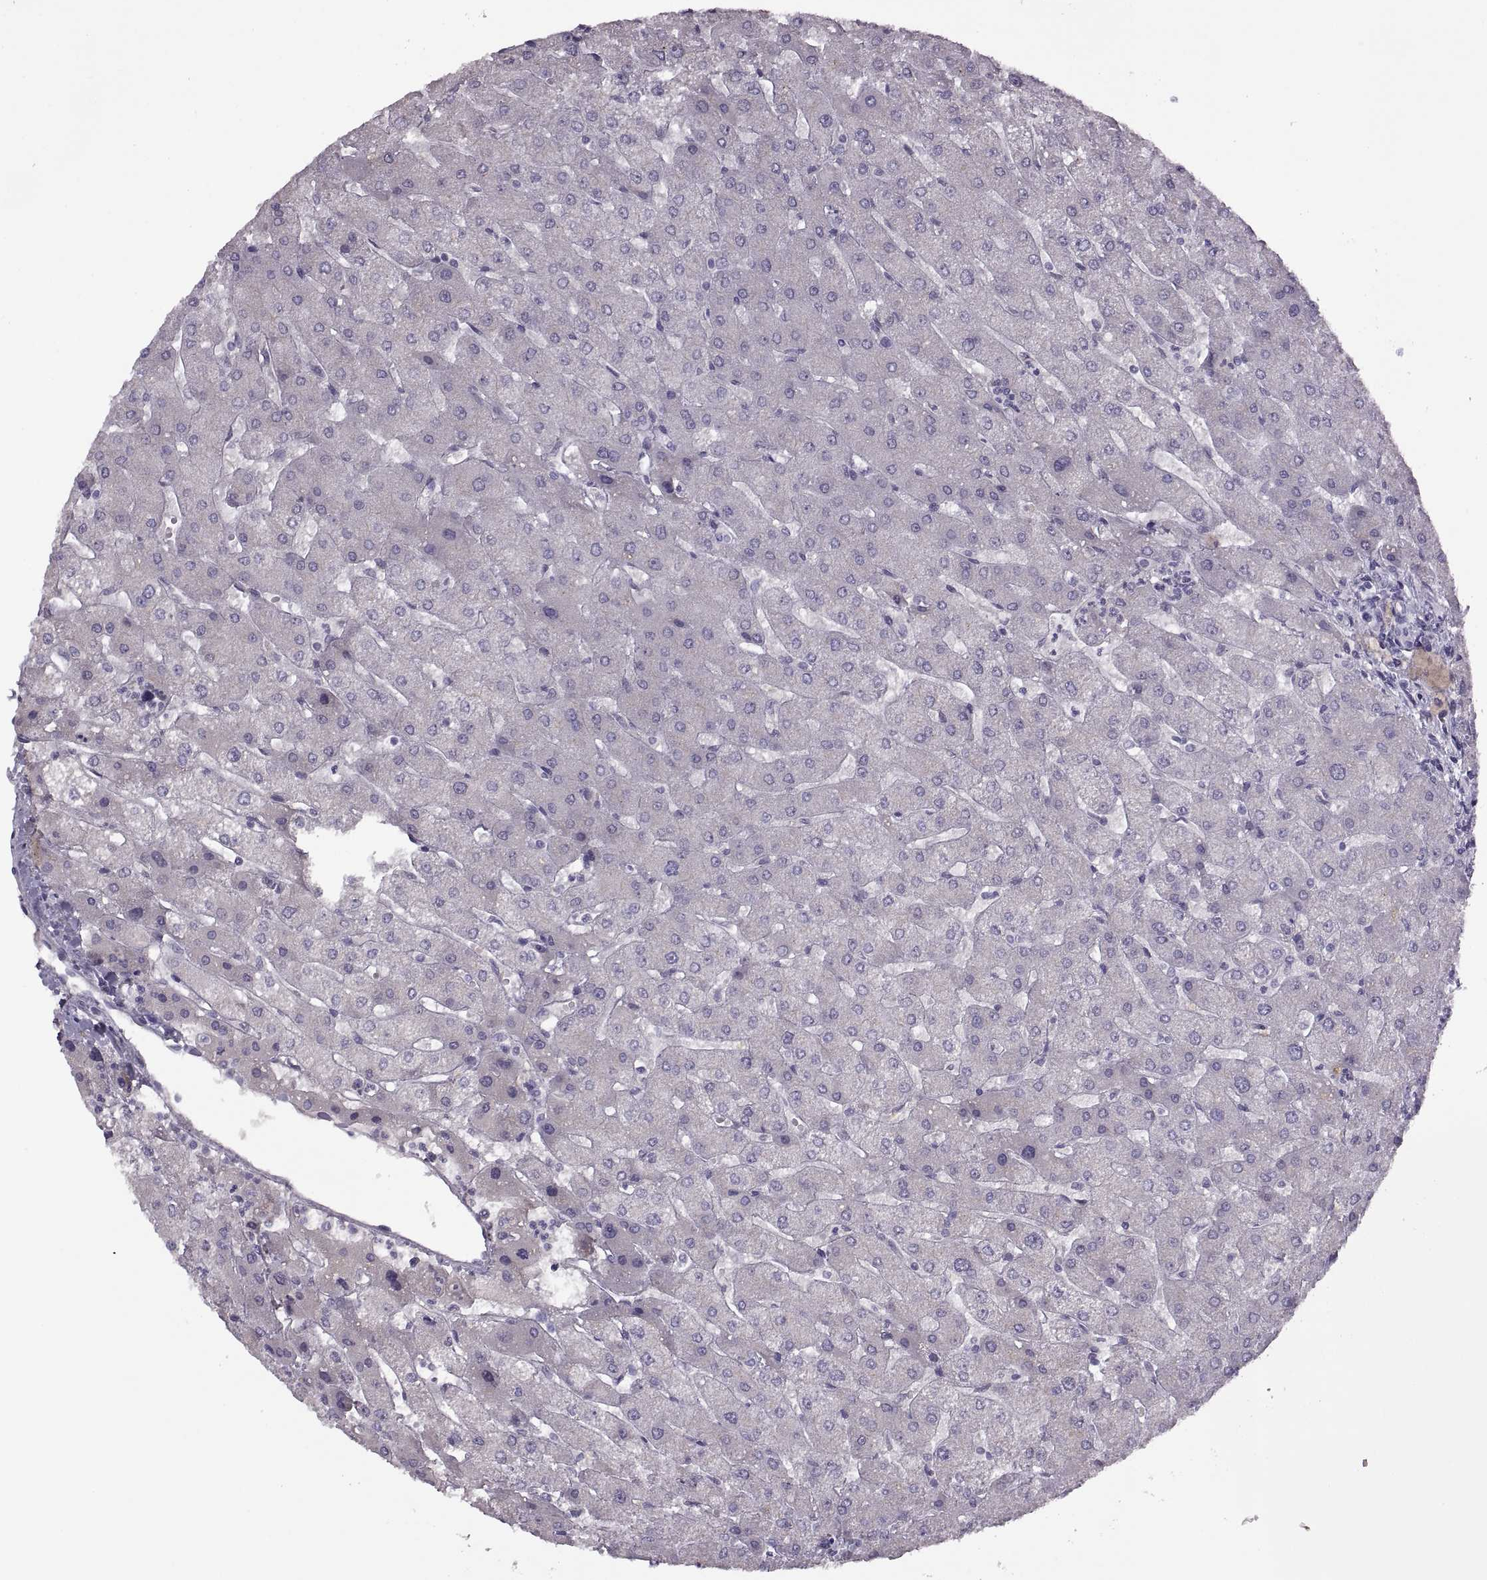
{"staining": {"intensity": "negative", "quantity": "none", "location": "none"}, "tissue": "liver", "cell_type": "Cholangiocytes", "image_type": "normal", "snomed": [{"axis": "morphology", "description": "Normal tissue, NOS"}, {"axis": "topography", "description": "Liver"}], "caption": "An image of liver stained for a protein reveals no brown staining in cholangiocytes.", "gene": "RSPH6A", "patient": {"sex": "male", "age": 67}}